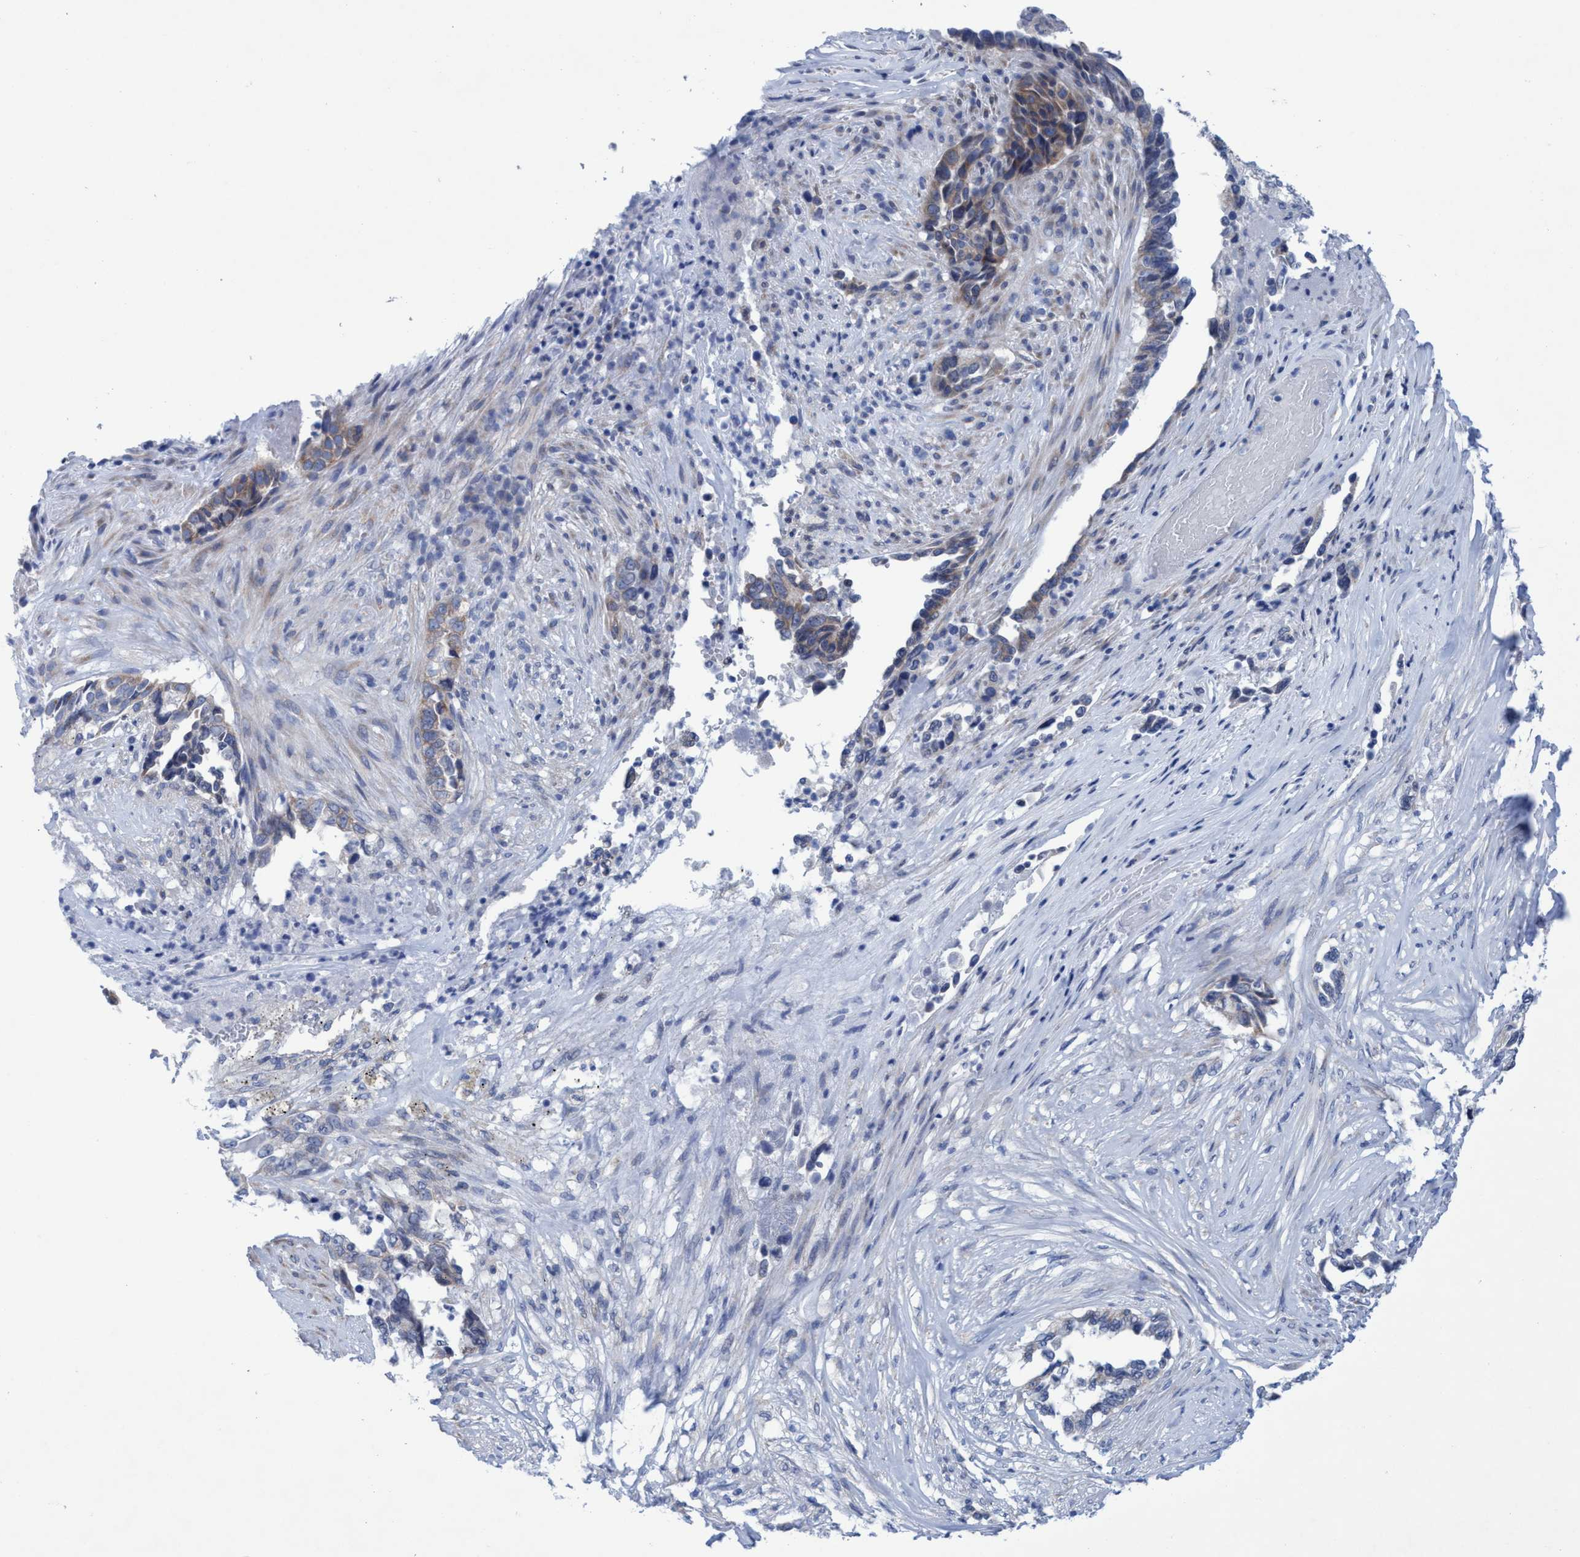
{"staining": {"intensity": "weak", "quantity": "25%-75%", "location": "cytoplasmic/membranous"}, "tissue": "lung cancer", "cell_type": "Tumor cells", "image_type": "cancer", "snomed": [{"axis": "morphology", "description": "Adenocarcinoma, NOS"}, {"axis": "topography", "description": "Lung"}], "caption": "Protein staining of lung cancer tissue displays weak cytoplasmic/membranous expression in about 25%-75% of tumor cells. The protein of interest is stained brown, and the nuclei are stained in blue (DAB IHC with brightfield microscopy, high magnification).", "gene": "RSAD1", "patient": {"sex": "female", "age": 51}}